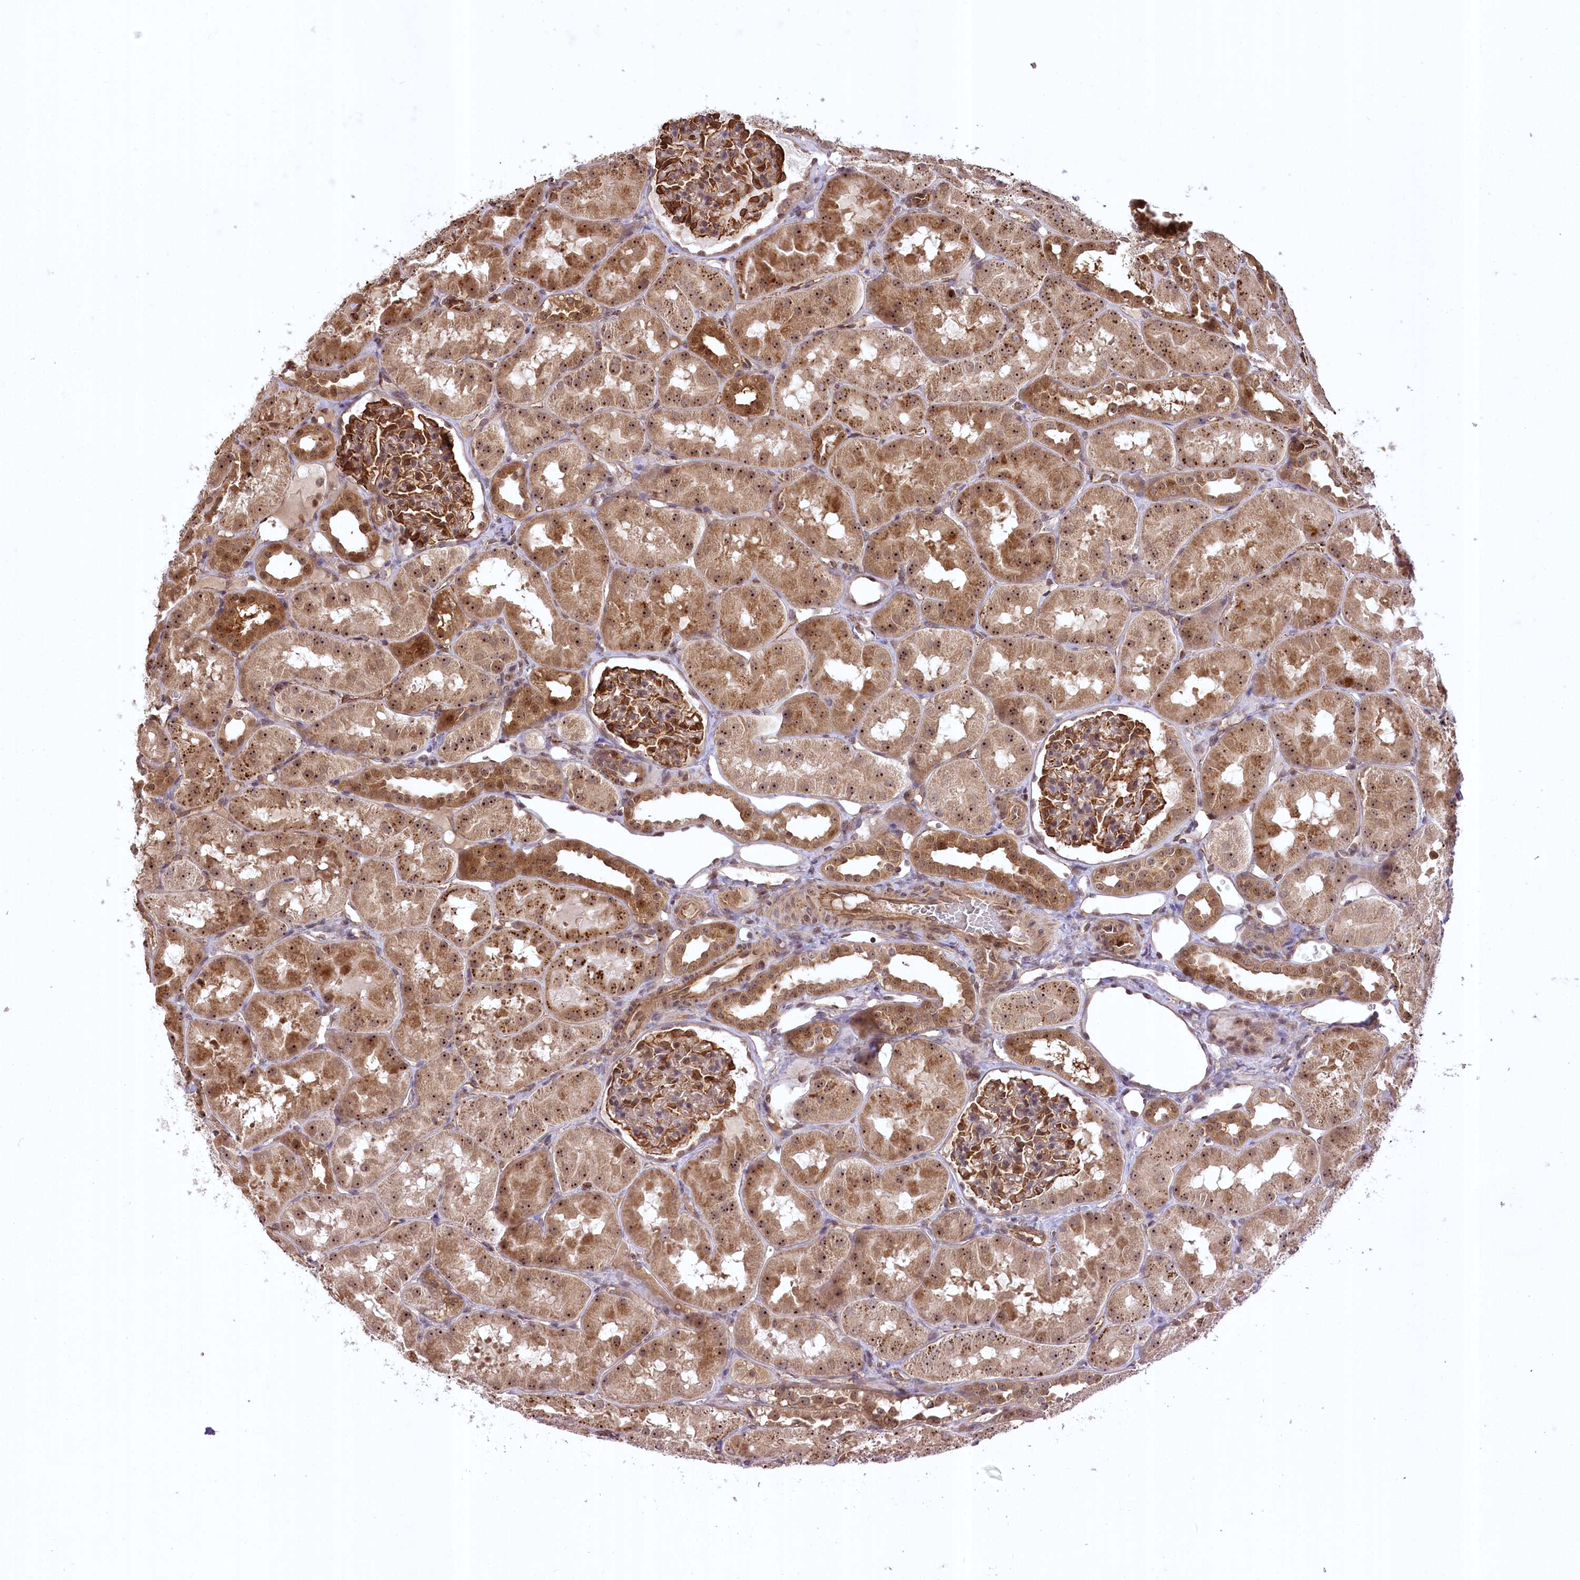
{"staining": {"intensity": "moderate", "quantity": ">75%", "location": "cytoplasmic/membranous"}, "tissue": "kidney", "cell_type": "Cells in glomeruli", "image_type": "normal", "snomed": [{"axis": "morphology", "description": "Normal tissue, NOS"}, {"axis": "topography", "description": "Kidney"}, {"axis": "topography", "description": "Urinary bladder"}], "caption": "An image showing moderate cytoplasmic/membranous expression in about >75% of cells in glomeruli in unremarkable kidney, as visualized by brown immunohistochemical staining.", "gene": "SERGEF", "patient": {"sex": "male", "age": 16}}